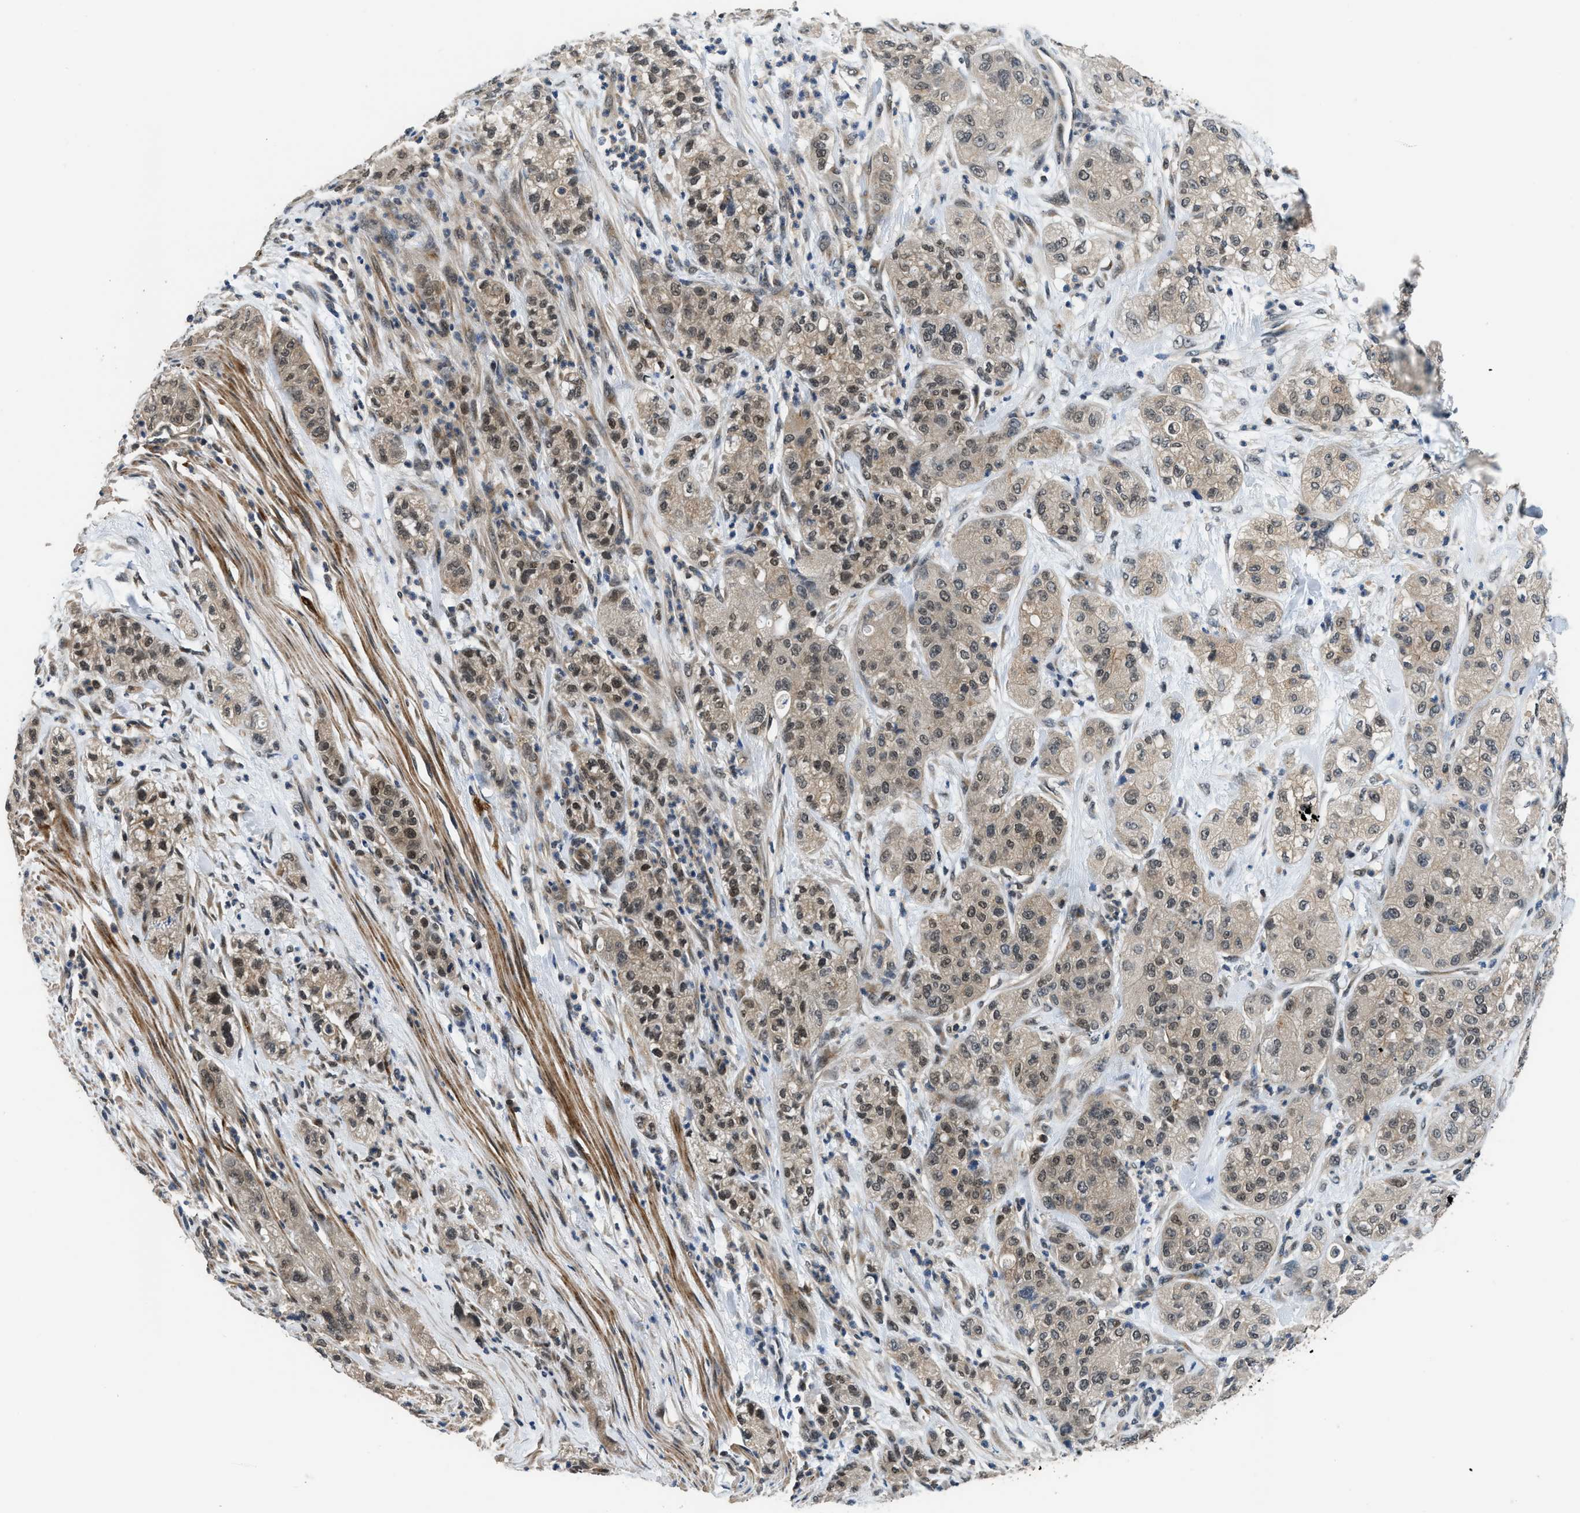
{"staining": {"intensity": "moderate", "quantity": "25%-75%", "location": "cytoplasmic/membranous,nuclear"}, "tissue": "pancreatic cancer", "cell_type": "Tumor cells", "image_type": "cancer", "snomed": [{"axis": "morphology", "description": "Adenocarcinoma, NOS"}, {"axis": "topography", "description": "Pancreas"}], "caption": "A brown stain highlights moderate cytoplasmic/membranous and nuclear expression of a protein in human pancreatic adenocarcinoma tumor cells.", "gene": "MTMR1", "patient": {"sex": "female", "age": 78}}